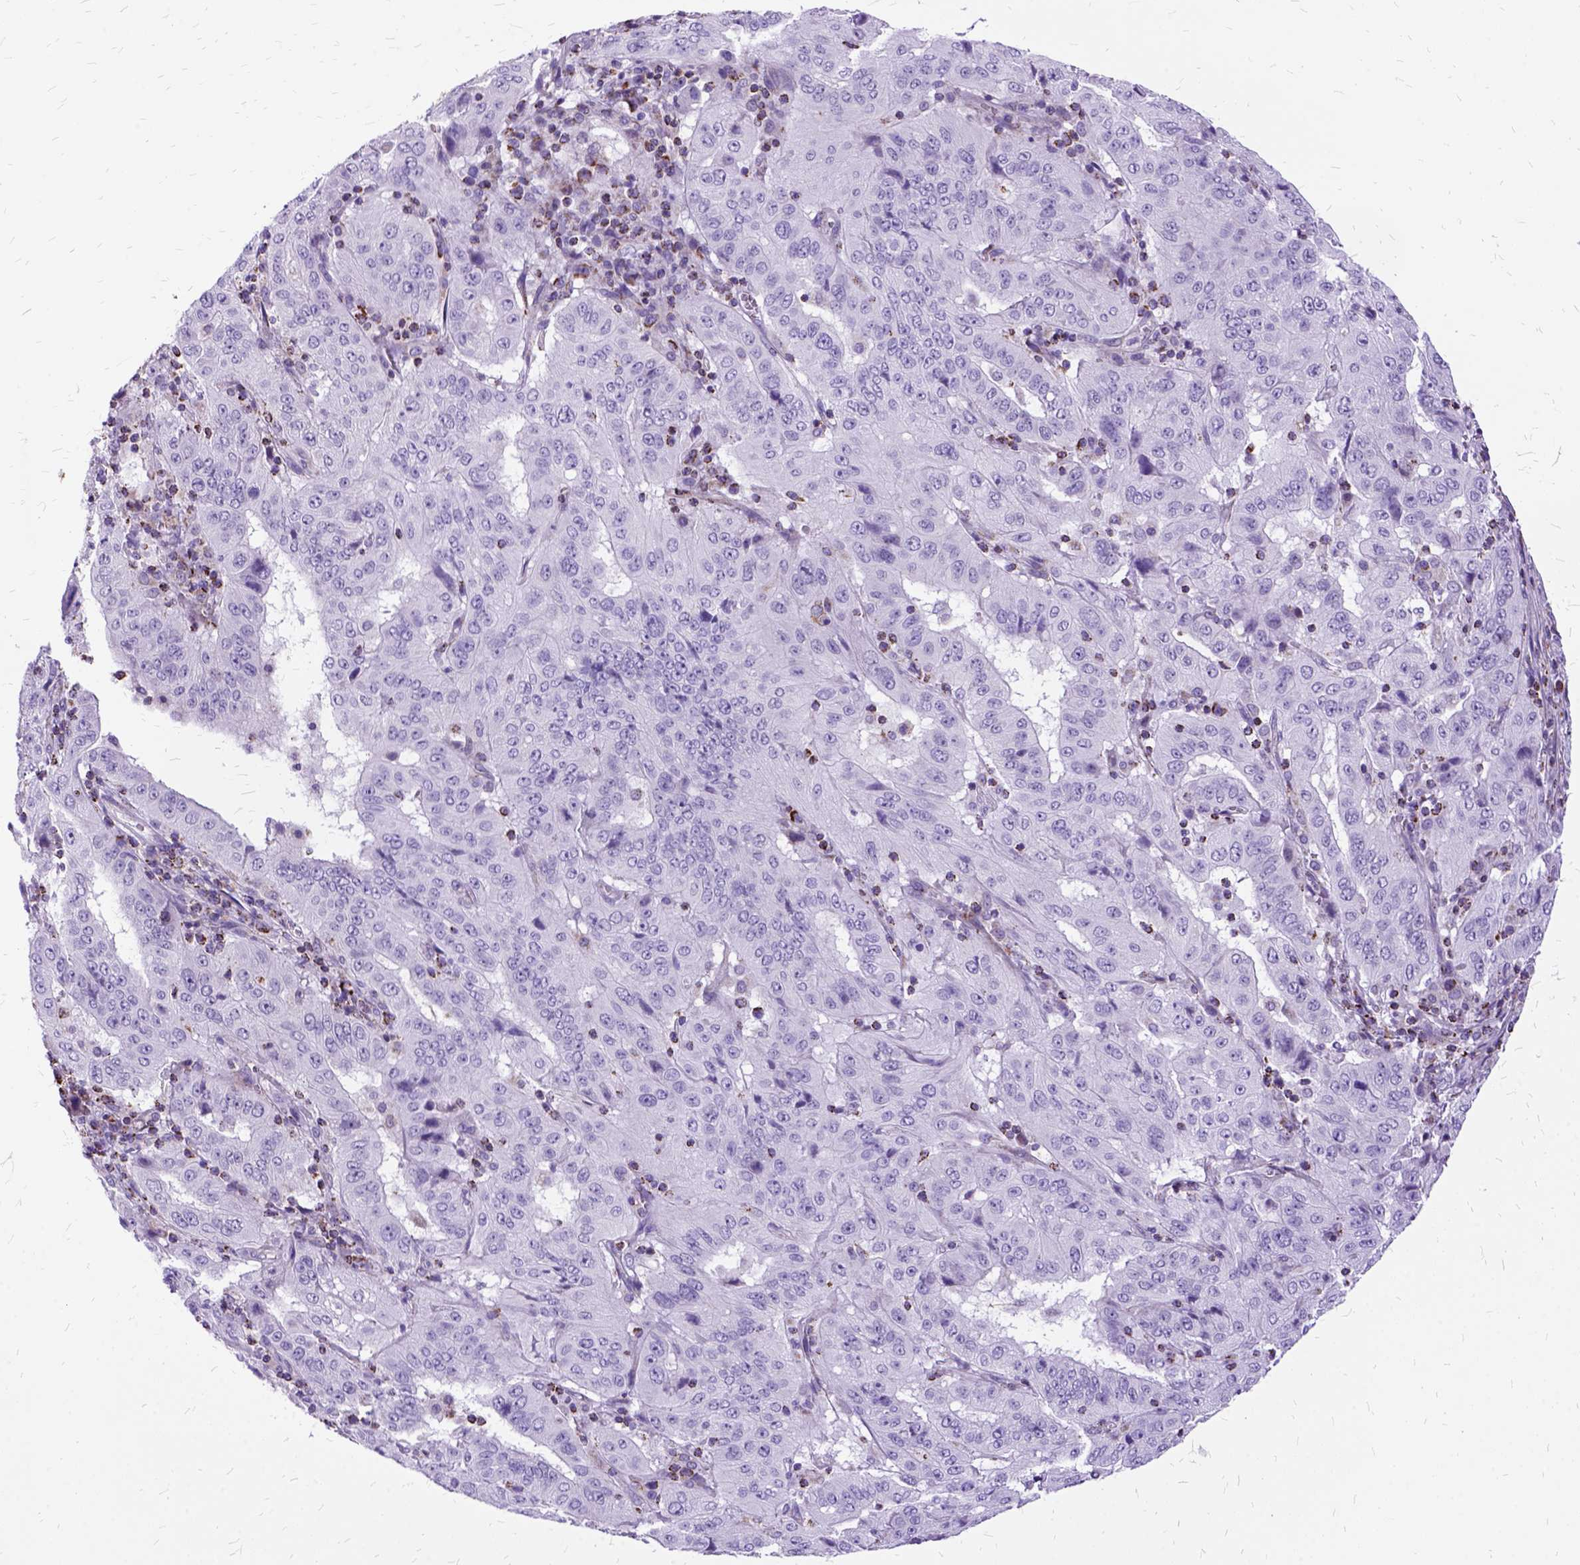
{"staining": {"intensity": "negative", "quantity": "none", "location": "none"}, "tissue": "pancreatic cancer", "cell_type": "Tumor cells", "image_type": "cancer", "snomed": [{"axis": "morphology", "description": "Adenocarcinoma, NOS"}, {"axis": "topography", "description": "Pancreas"}], "caption": "High magnification brightfield microscopy of pancreatic cancer stained with DAB (brown) and counterstained with hematoxylin (blue): tumor cells show no significant positivity.", "gene": "OXCT1", "patient": {"sex": "male", "age": 63}}